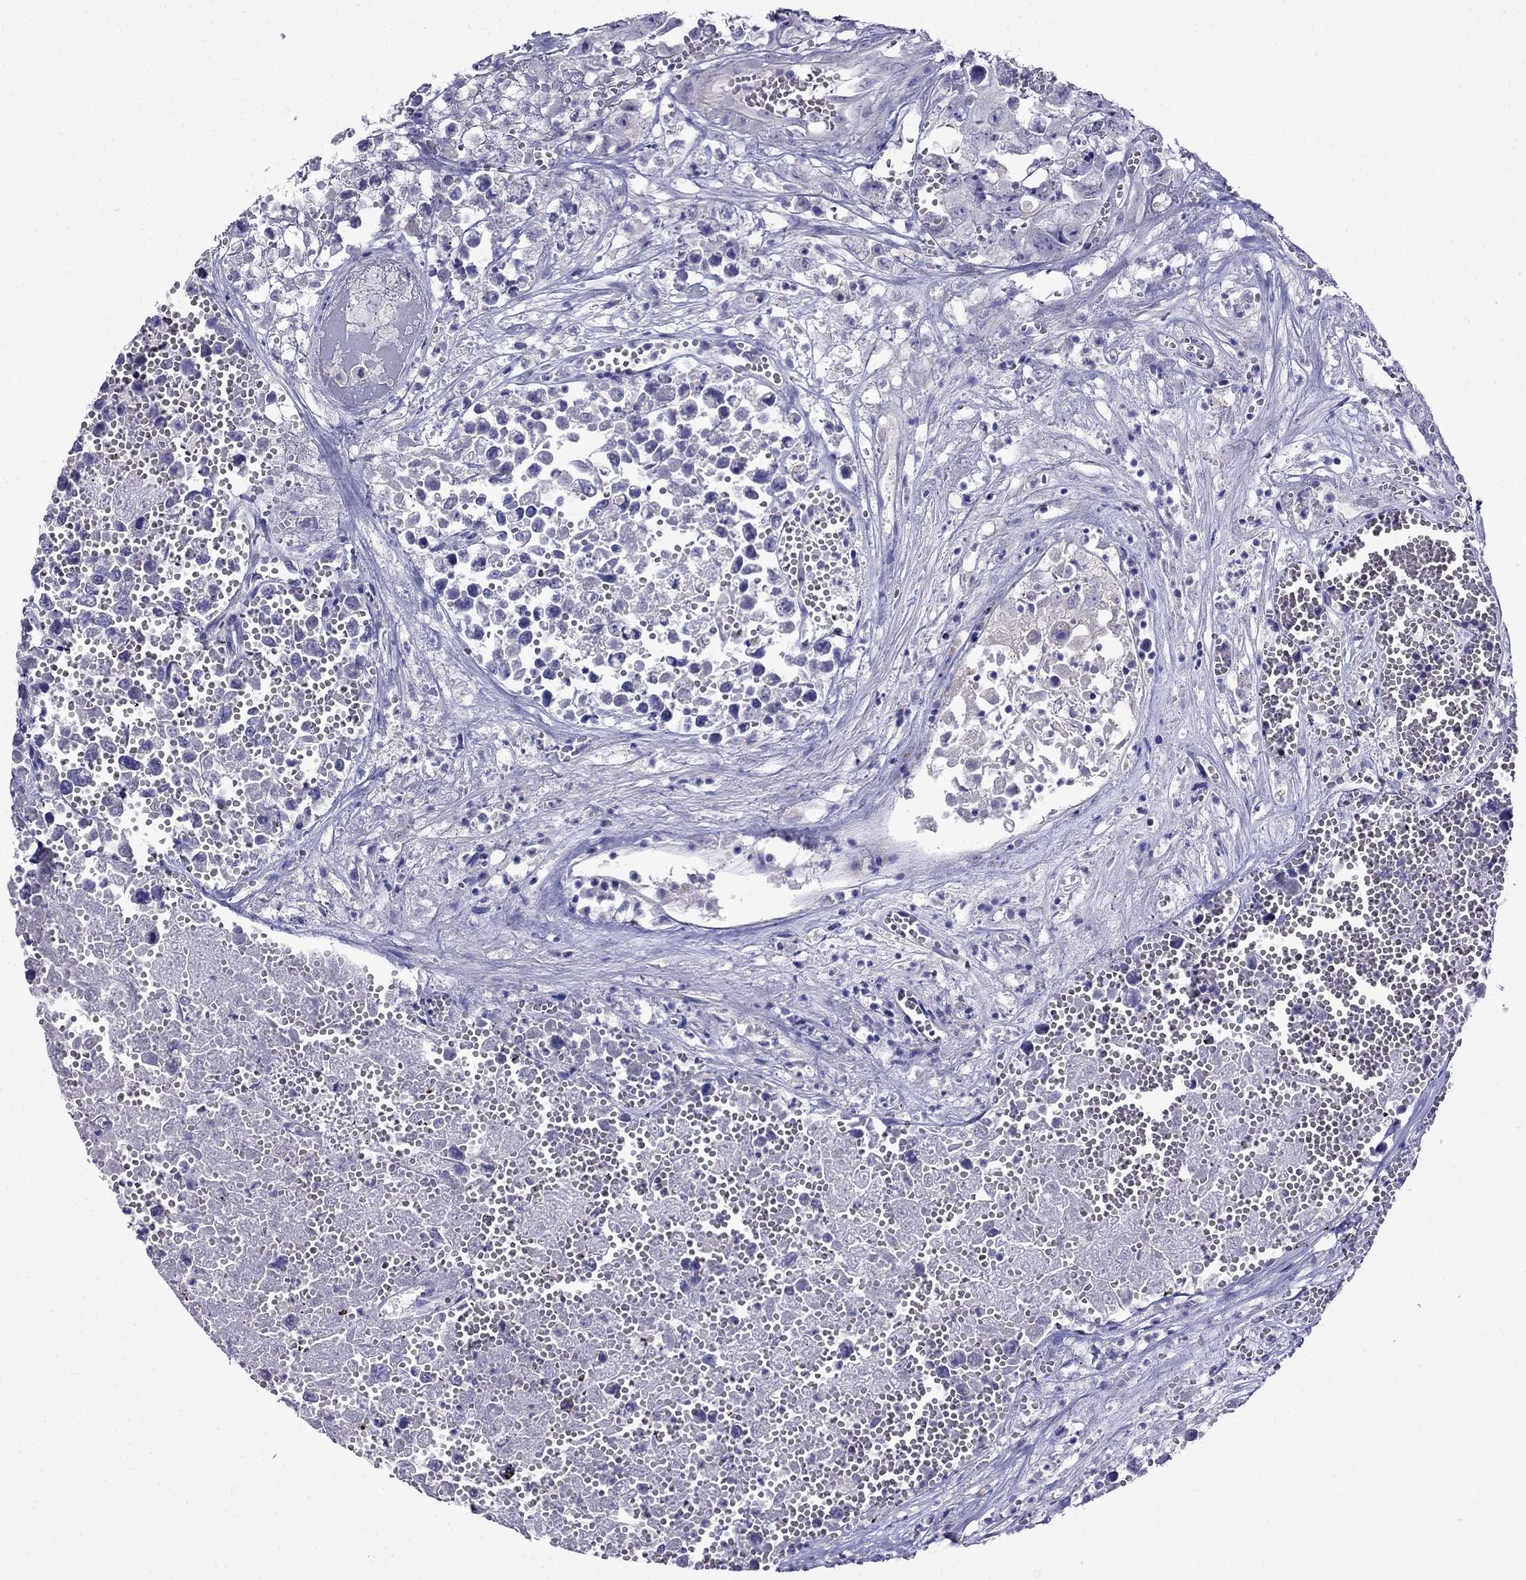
{"staining": {"intensity": "negative", "quantity": "none", "location": "none"}, "tissue": "testis cancer", "cell_type": "Tumor cells", "image_type": "cancer", "snomed": [{"axis": "morphology", "description": "Seminoma, NOS"}, {"axis": "morphology", "description": "Carcinoma, Embryonal, NOS"}, {"axis": "topography", "description": "Testis"}], "caption": "Tumor cells are negative for protein expression in human testis cancer.", "gene": "PATE1", "patient": {"sex": "male", "age": 22}}